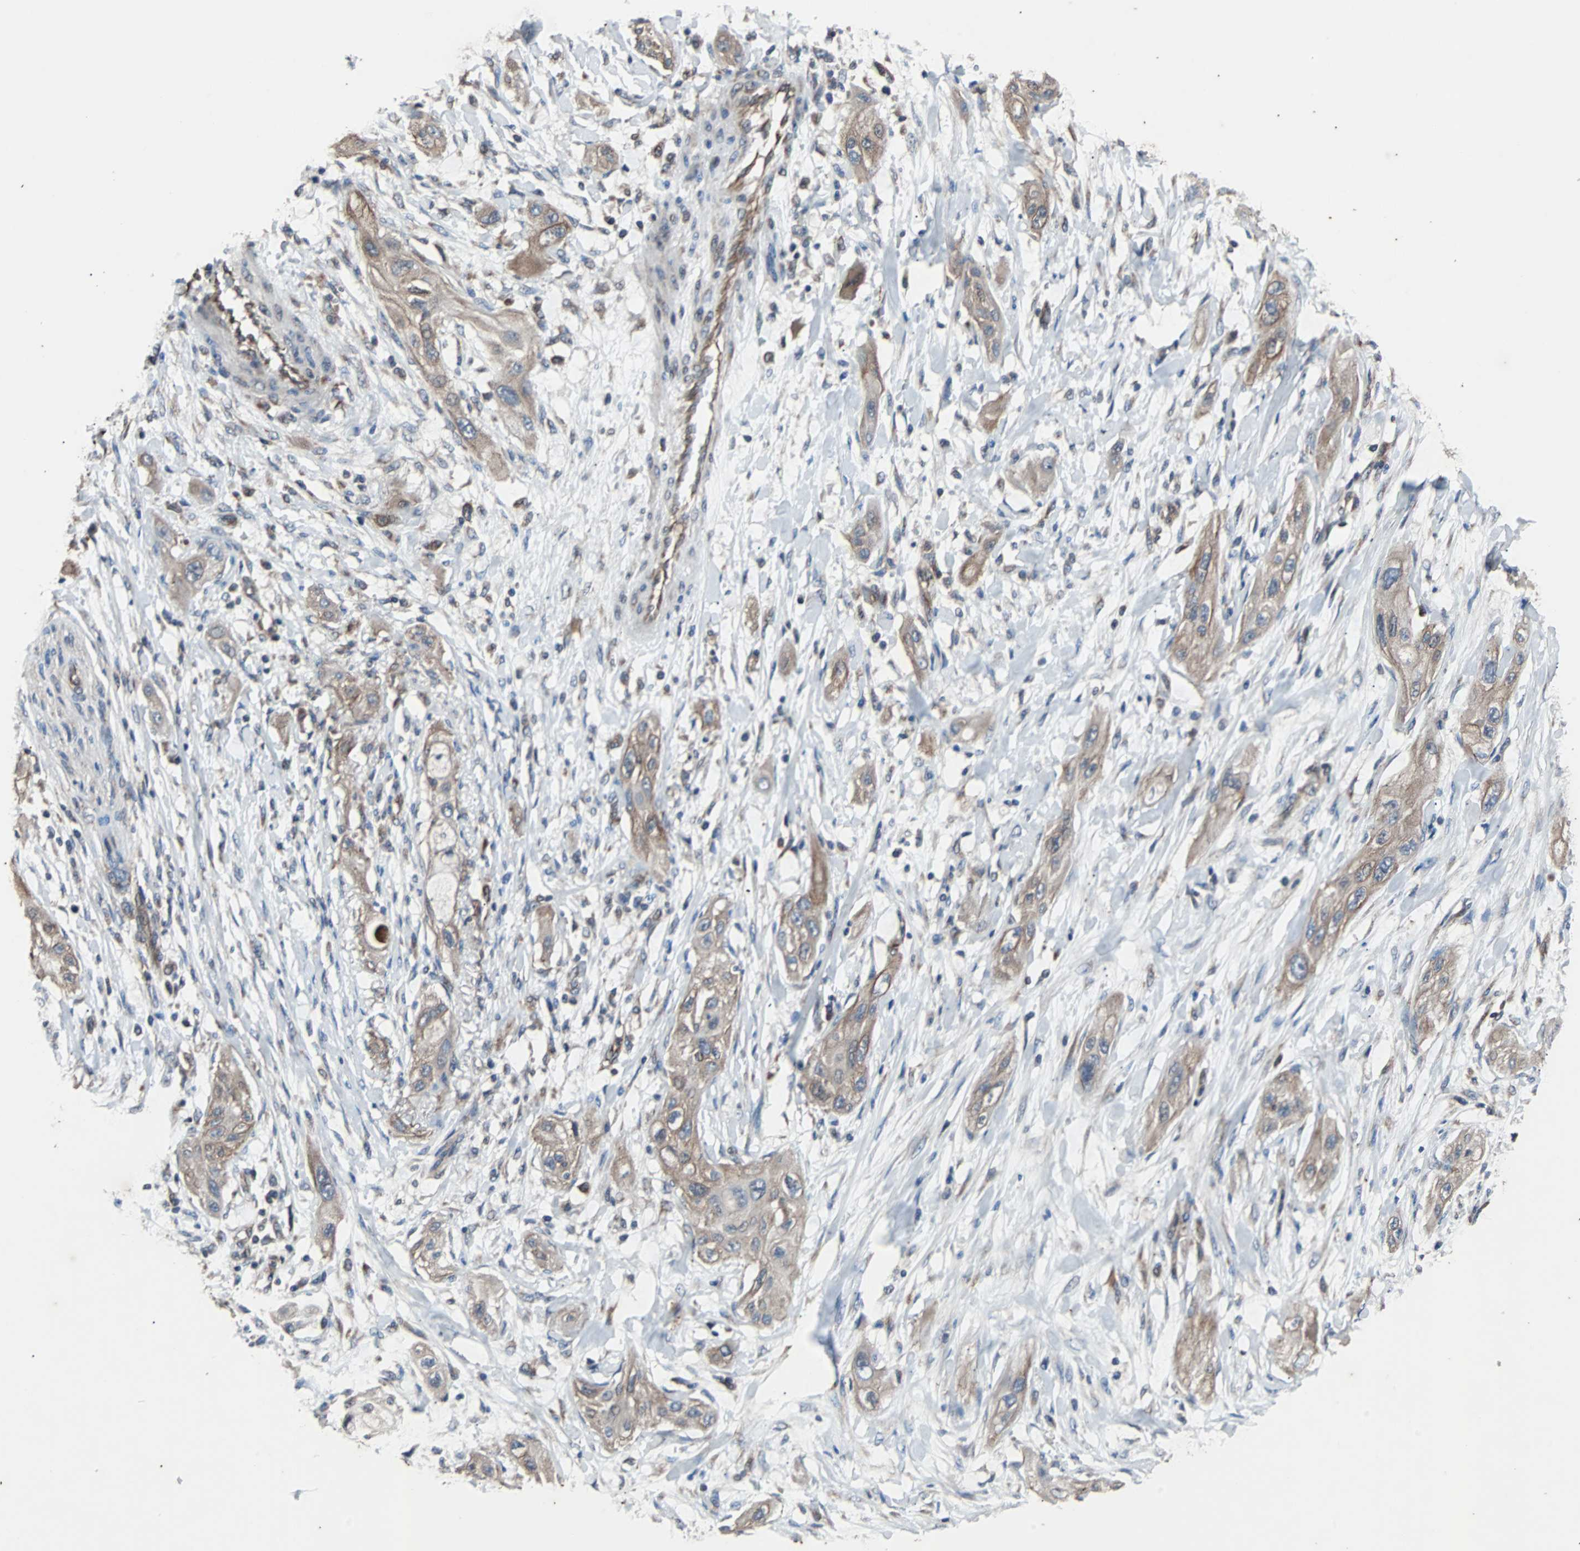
{"staining": {"intensity": "weak", "quantity": ">75%", "location": "cytoplasmic/membranous"}, "tissue": "lung cancer", "cell_type": "Tumor cells", "image_type": "cancer", "snomed": [{"axis": "morphology", "description": "Squamous cell carcinoma, NOS"}, {"axis": "topography", "description": "Lung"}], "caption": "About >75% of tumor cells in human squamous cell carcinoma (lung) demonstrate weak cytoplasmic/membranous protein expression as visualized by brown immunohistochemical staining.", "gene": "ACTR3", "patient": {"sex": "female", "age": 47}}